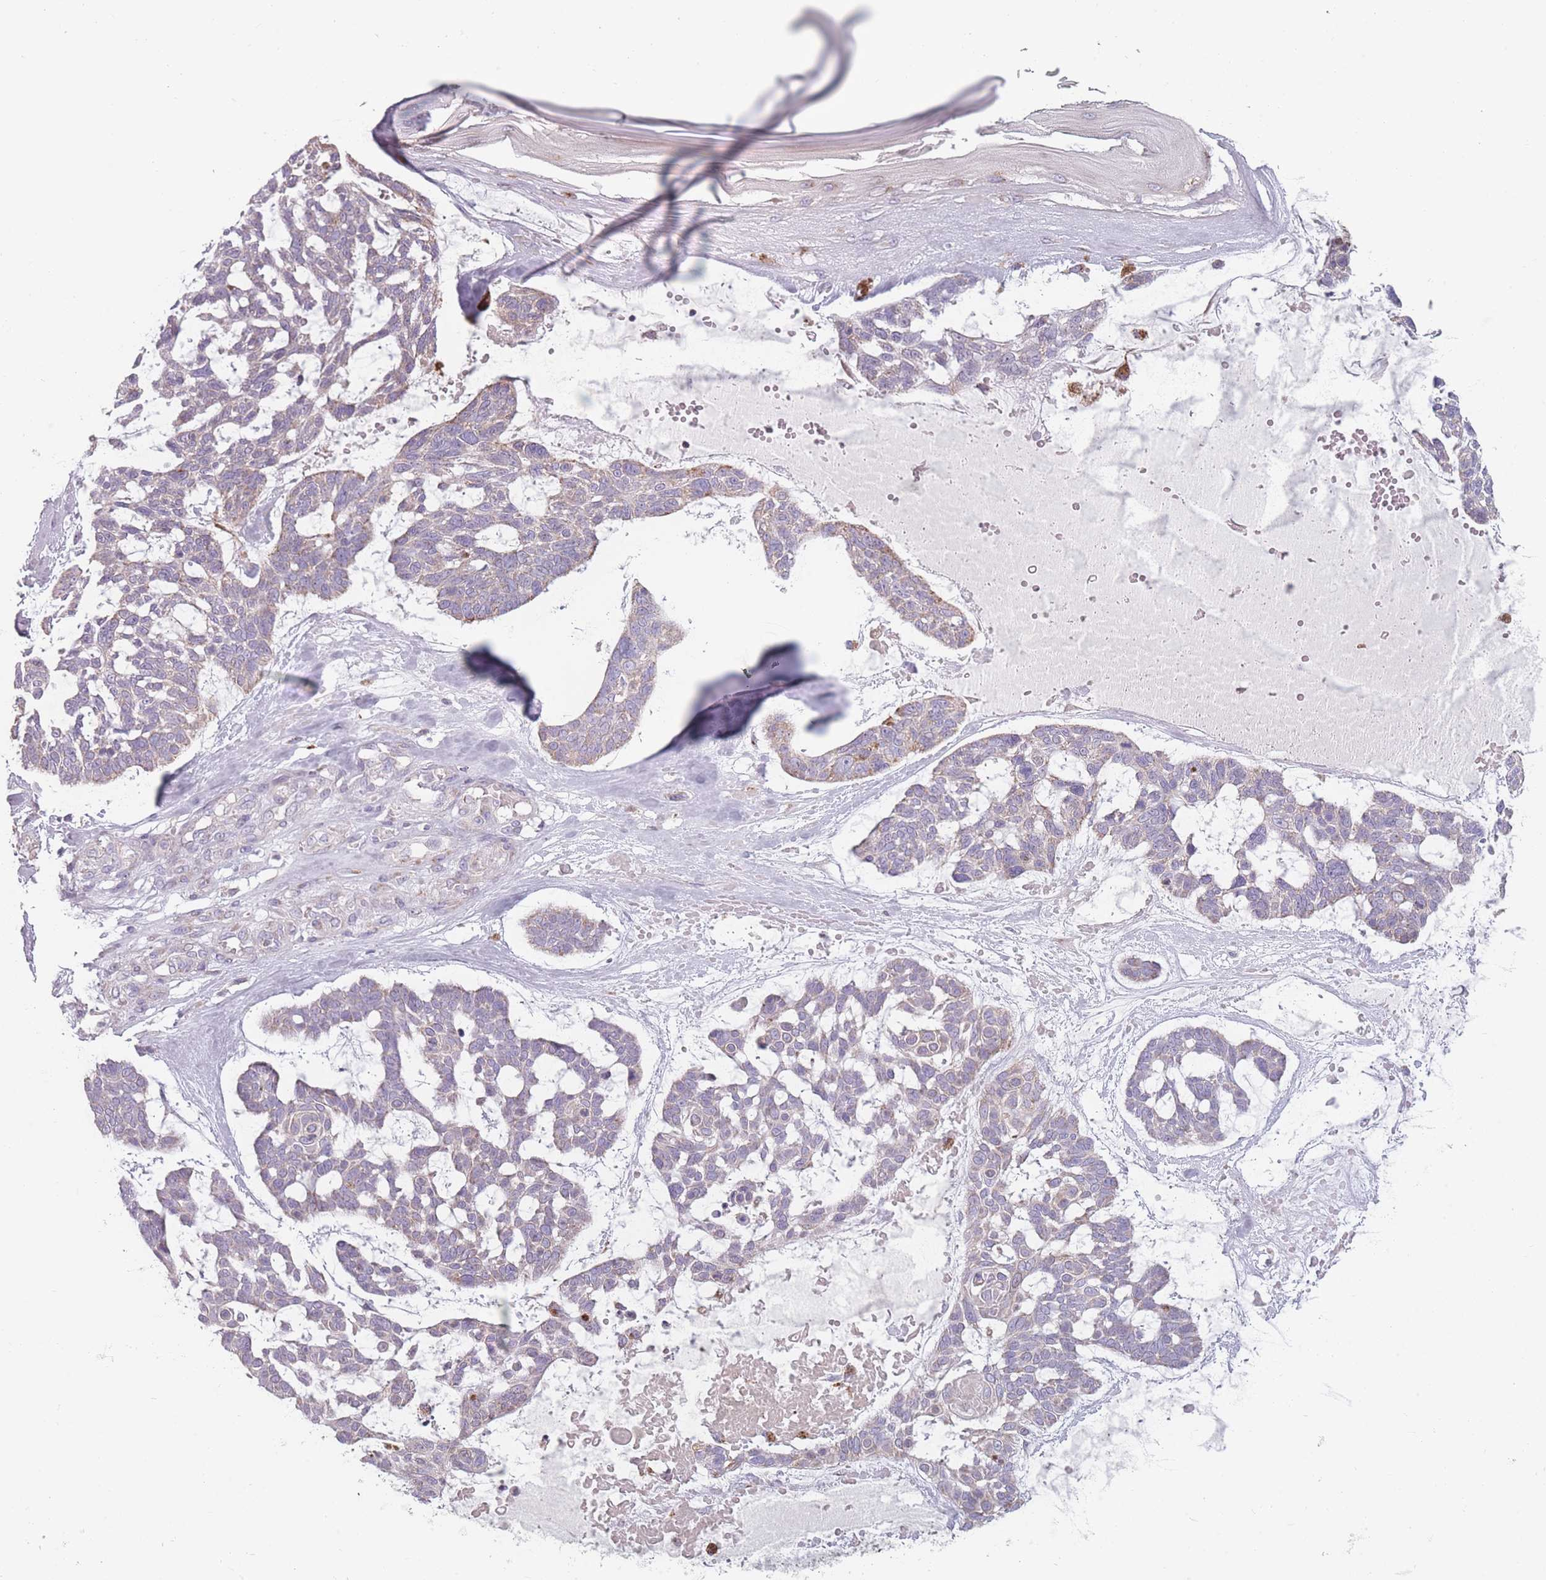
{"staining": {"intensity": "weak", "quantity": "<25%", "location": "cytoplasmic/membranous"}, "tissue": "skin cancer", "cell_type": "Tumor cells", "image_type": "cancer", "snomed": [{"axis": "morphology", "description": "Basal cell carcinoma"}, {"axis": "topography", "description": "Skin"}], "caption": "Human skin cancer stained for a protein using IHC displays no staining in tumor cells.", "gene": "PEX11B", "patient": {"sex": "male", "age": 88}}